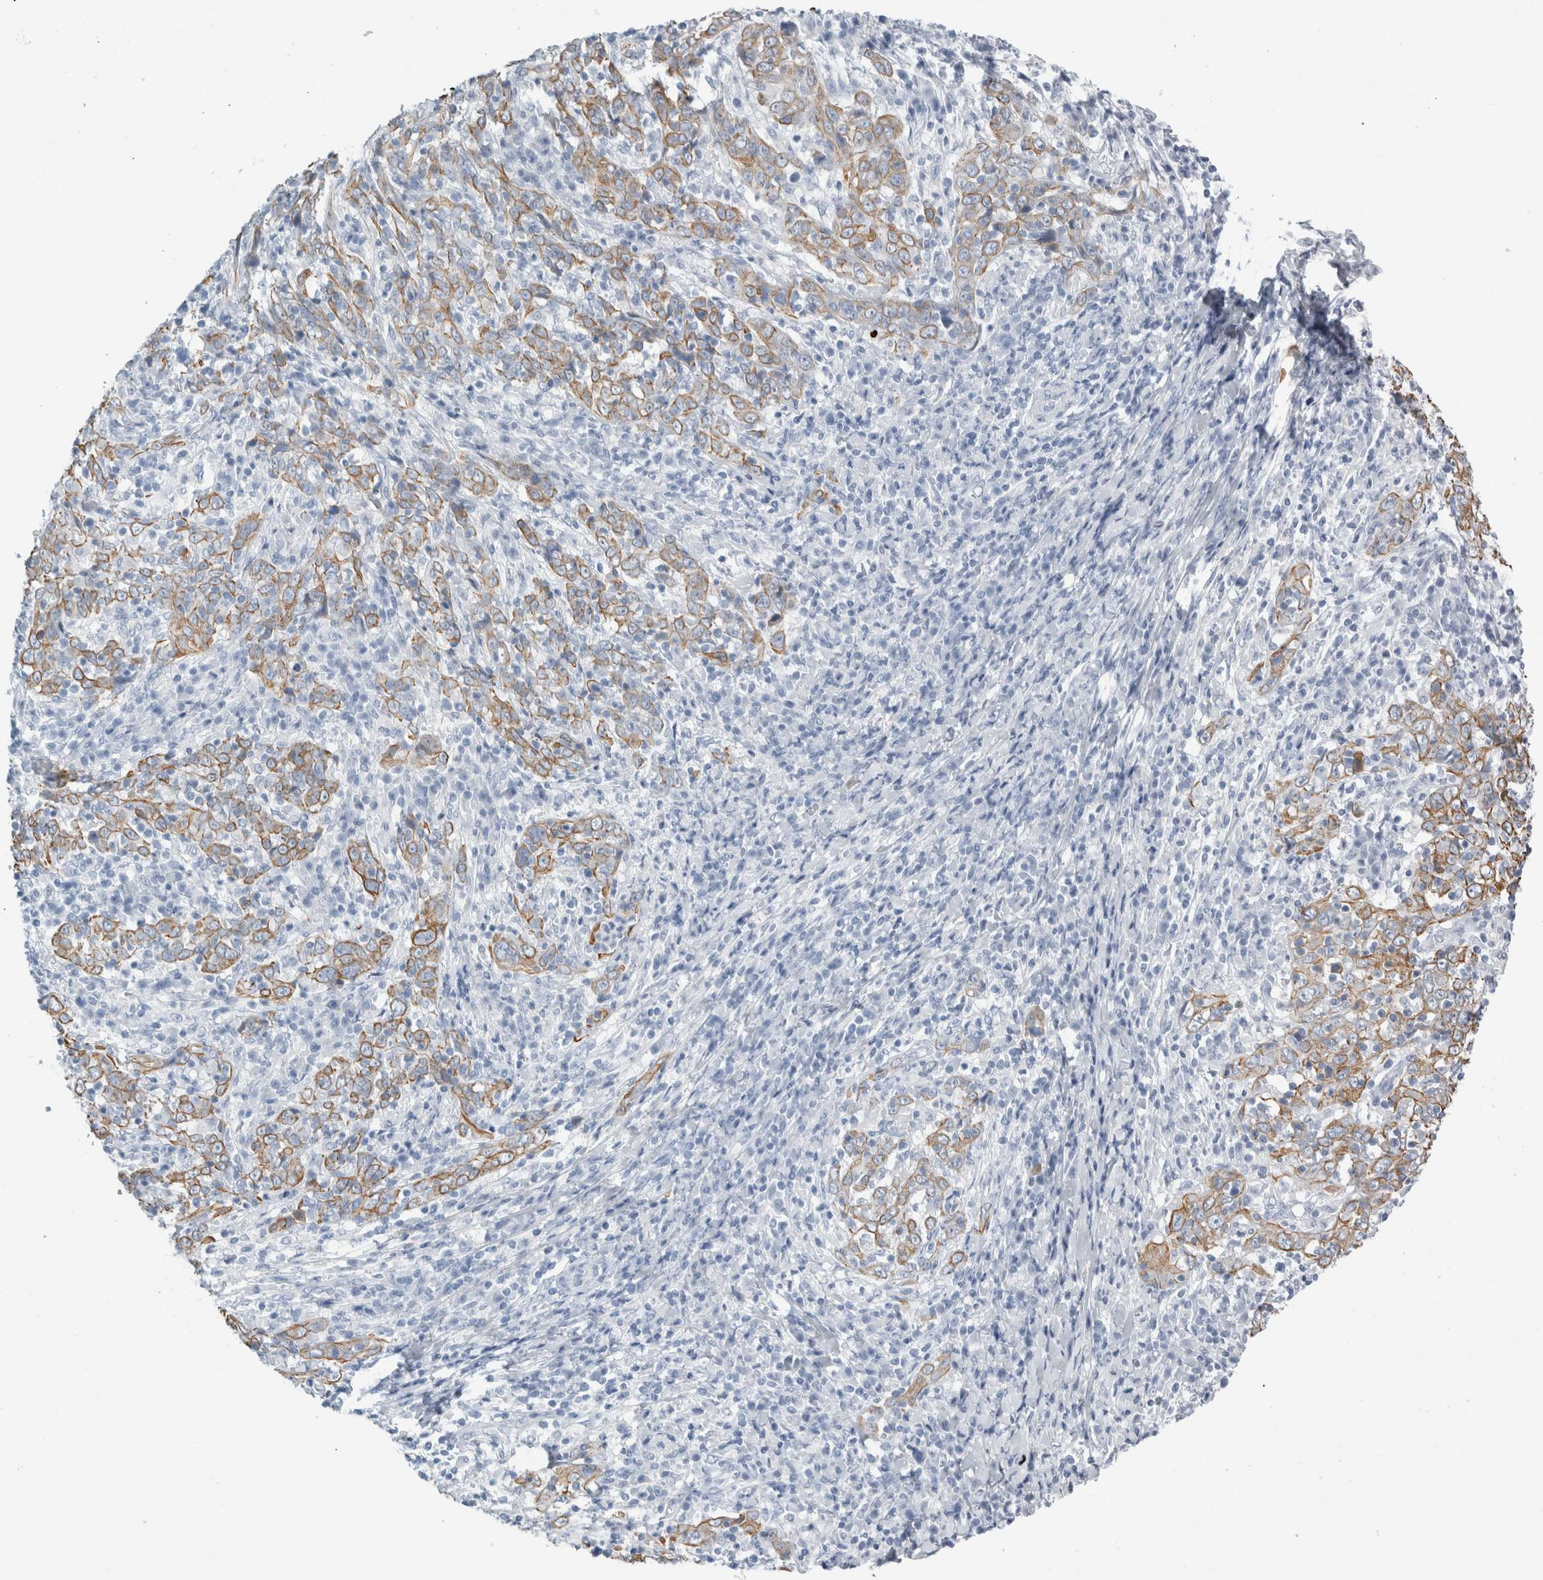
{"staining": {"intensity": "moderate", "quantity": "25%-75%", "location": "cytoplasmic/membranous"}, "tissue": "cervical cancer", "cell_type": "Tumor cells", "image_type": "cancer", "snomed": [{"axis": "morphology", "description": "Squamous cell carcinoma, NOS"}, {"axis": "topography", "description": "Cervix"}], "caption": "Cervical cancer stained with immunohistochemistry (IHC) reveals moderate cytoplasmic/membranous positivity in approximately 25%-75% of tumor cells. Using DAB (3,3'-diaminobenzidine) (brown) and hematoxylin (blue) stains, captured at high magnification using brightfield microscopy.", "gene": "RPH3AL", "patient": {"sex": "female", "age": 46}}